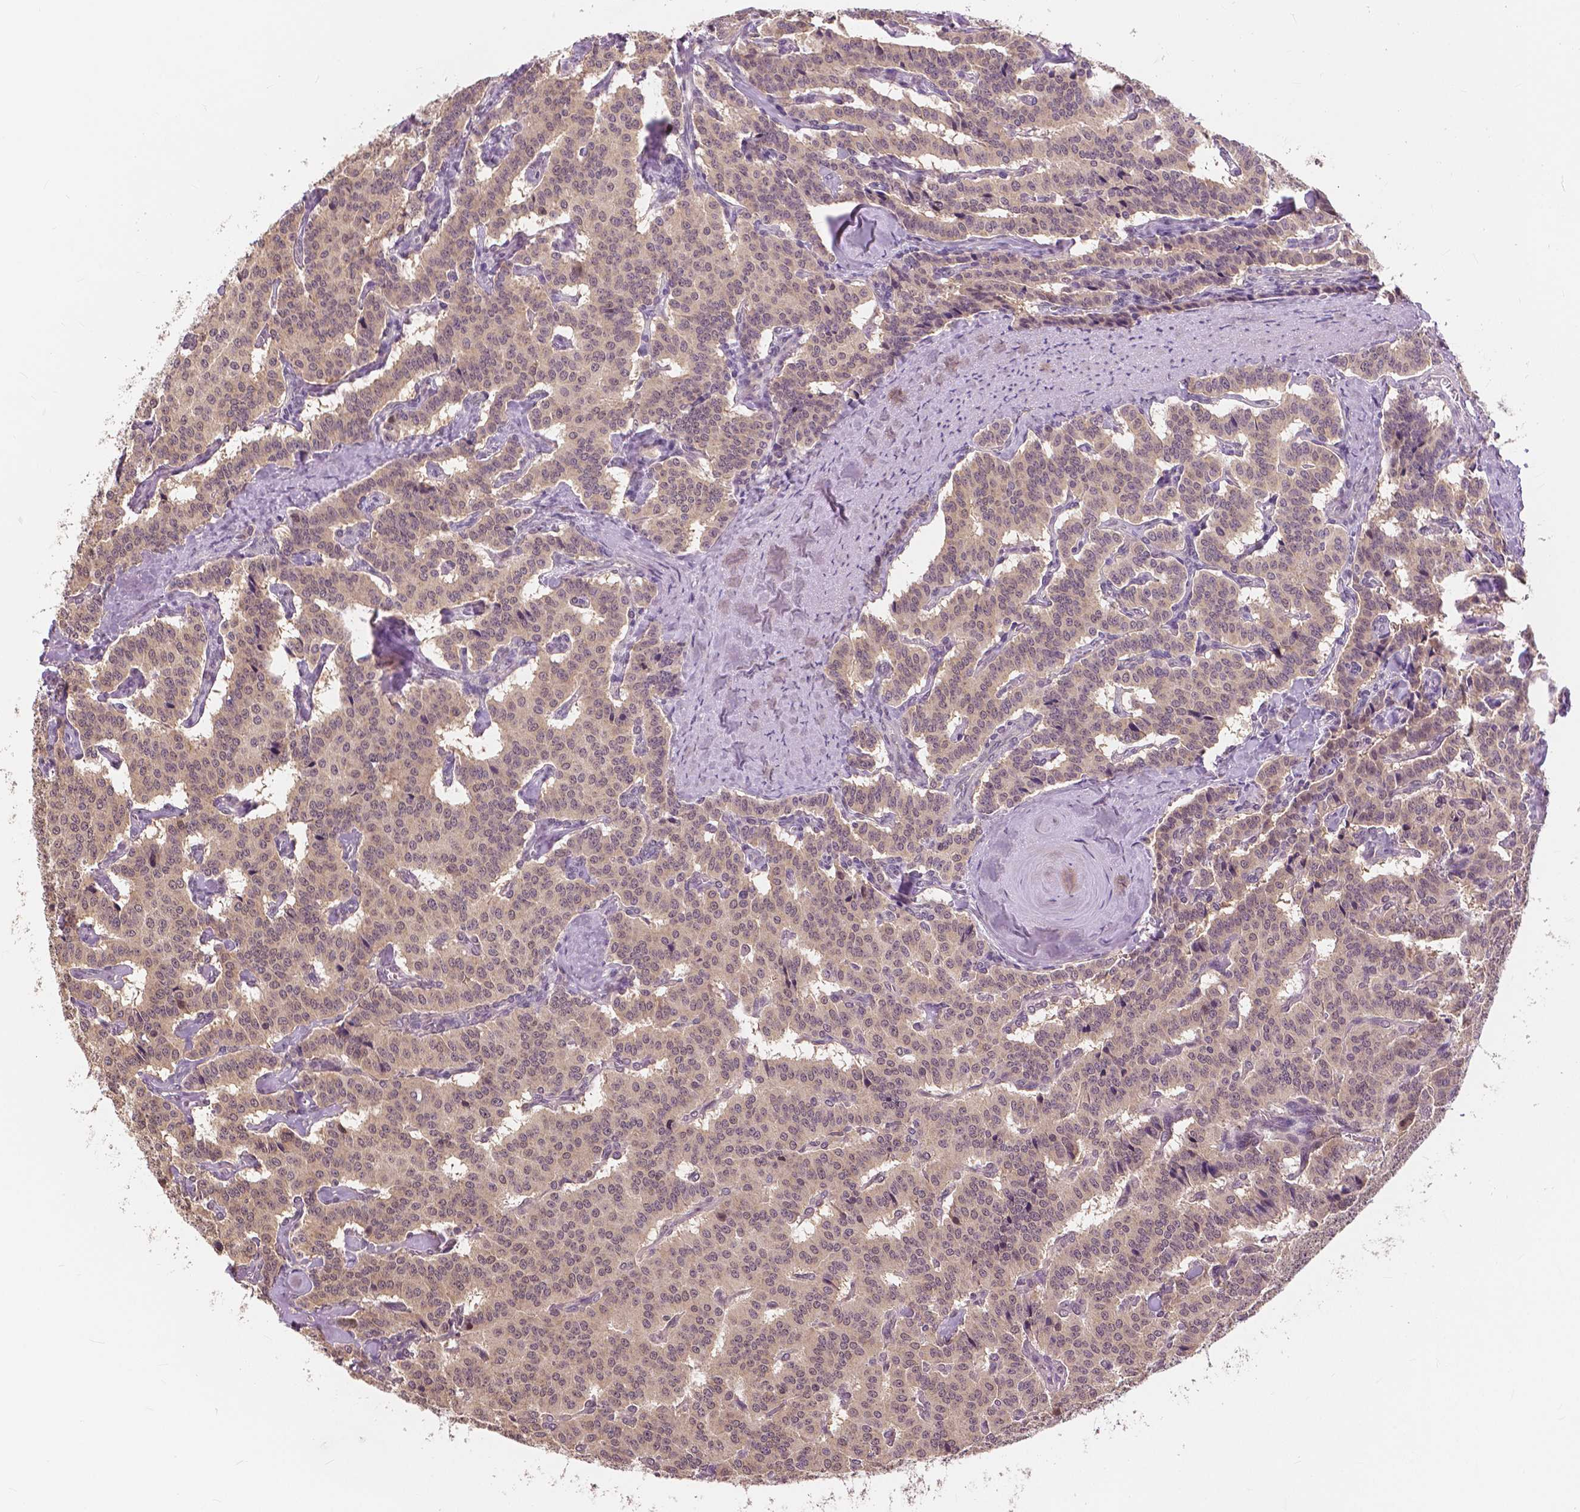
{"staining": {"intensity": "weak", "quantity": ">75%", "location": "cytoplasmic/membranous"}, "tissue": "carcinoid", "cell_type": "Tumor cells", "image_type": "cancer", "snomed": [{"axis": "morphology", "description": "Carcinoid, malignant, NOS"}, {"axis": "topography", "description": "Lung"}], "caption": "Immunohistochemical staining of human carcinoid (malignant) reveals low levels of weak cytoplasmic/membranous expression in about >75% of tumor cells.", "gene": "MAP1LC3B", "patient": {"sex": "female", "age": 46}}